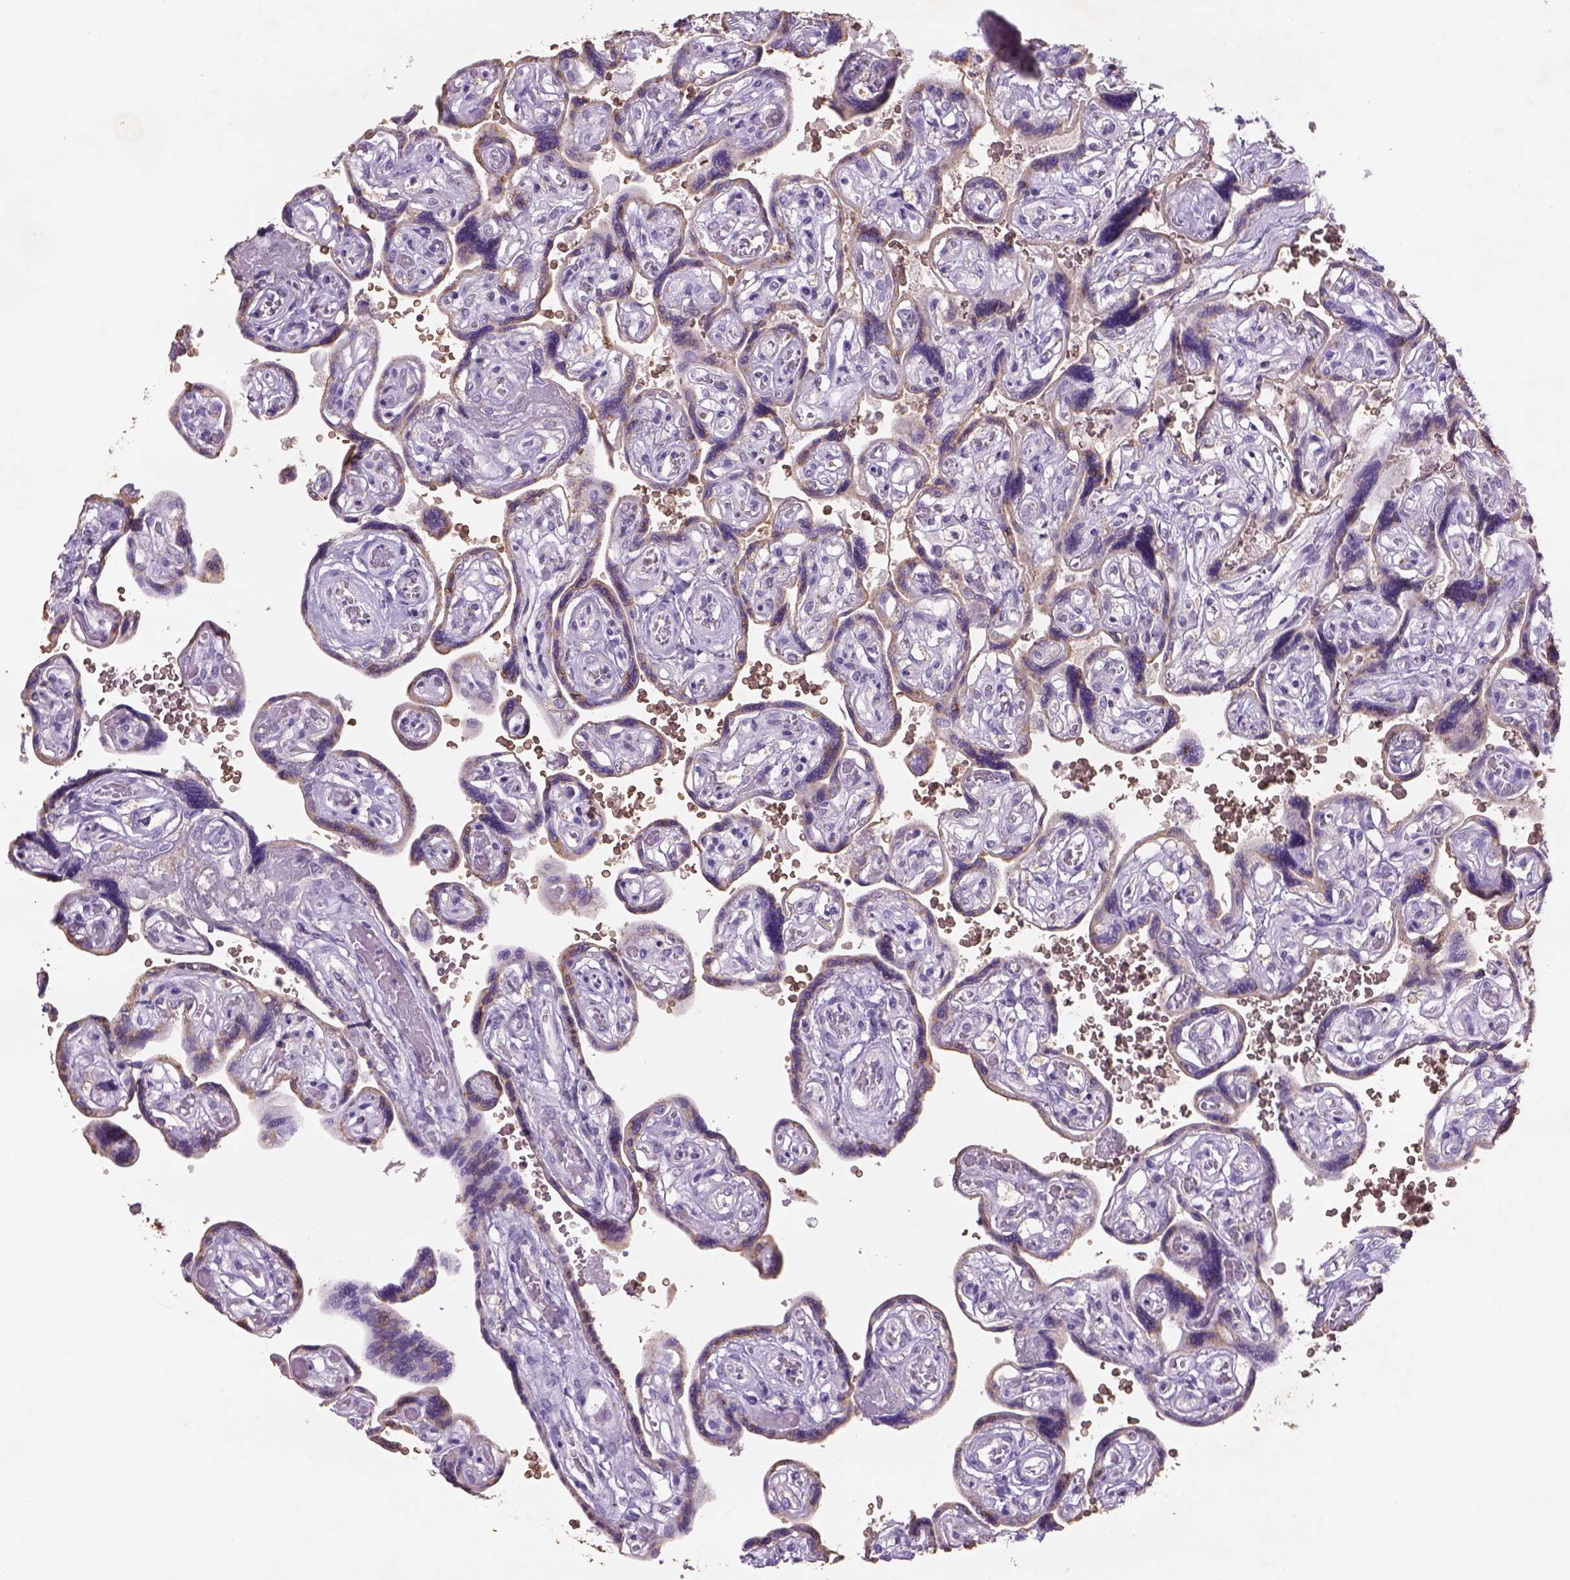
{"staining": {"intensity": "weak", "quantity": "<25%", "location": "cytoplasmic/membranous"}, "tissue": "placenta", "cell_type": "Decidual cells", "image_type": "normal", "snomed": [{"axis": "morphology", "description": "Normal tissue, NOS"}, {"axis": "topography", "description": "Placenta"}], "caption": "An image of placenta stained for a protein displays no brown staining in decidual cells.", "gene": "NAALAD2", "patient": {"sex": "female", "age": 32}}